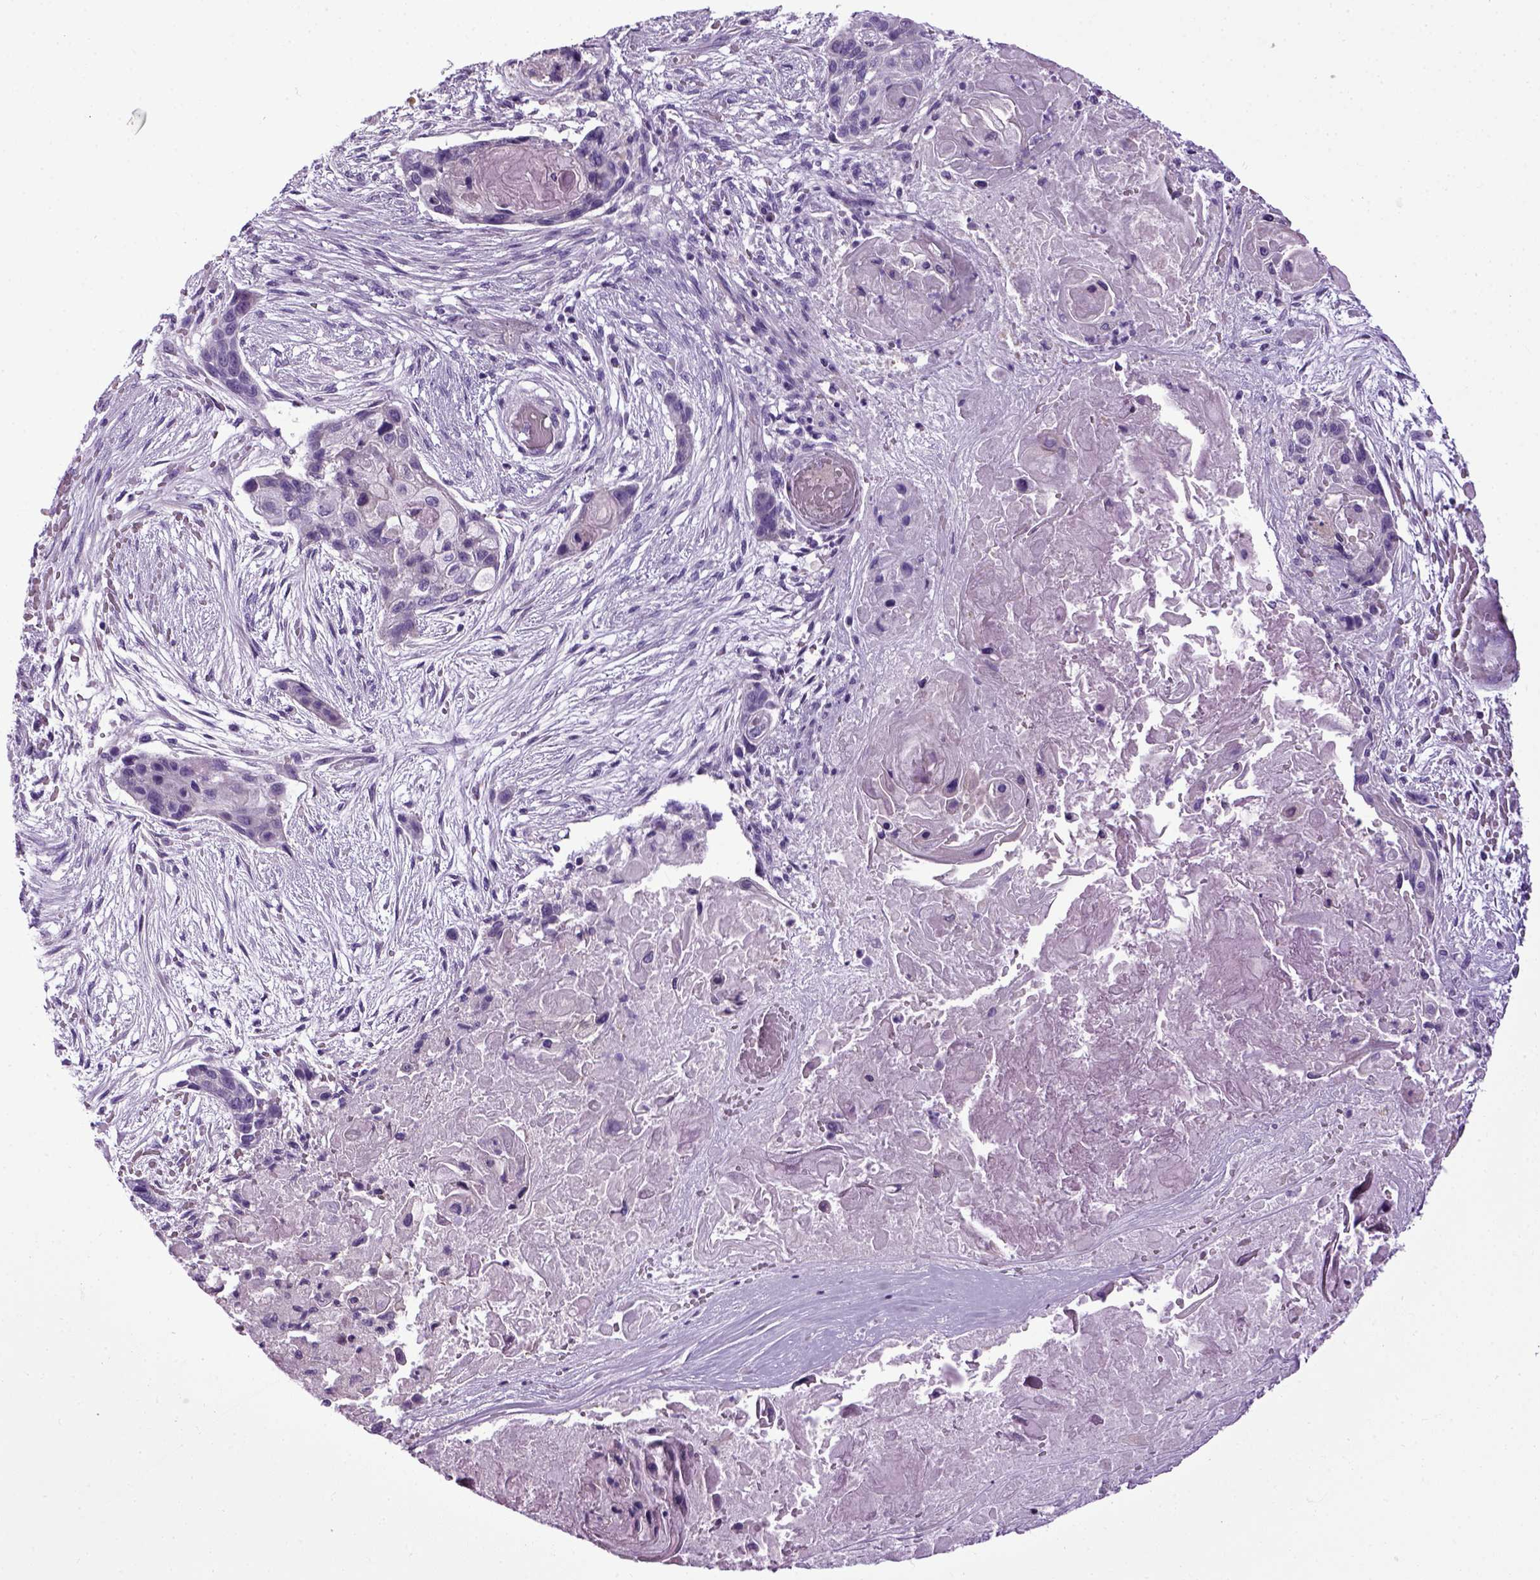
{"staining": {"intensity": "negative", "quantity": "none", "location": "none"}, "tissue": "lung cancer", "cell_type": "Tumor cells", "image_type": "cancer", "snomed": [{"axis": "morphology", "description": "Squamous cell carcinoma, NOS"}, {"axis": "topography", "description": "Lung"}], "caption": "Immunohistochemical staining of human lung cancer displays no significant staining in tumor cells. The staining is performed using DAB (3,3'-diaminobenzidine) brown chromogen with nuclei counter-stained in using hematoxylin.", "gene": "HMCN2", "patient": {"sex": "male", "age": 69}}